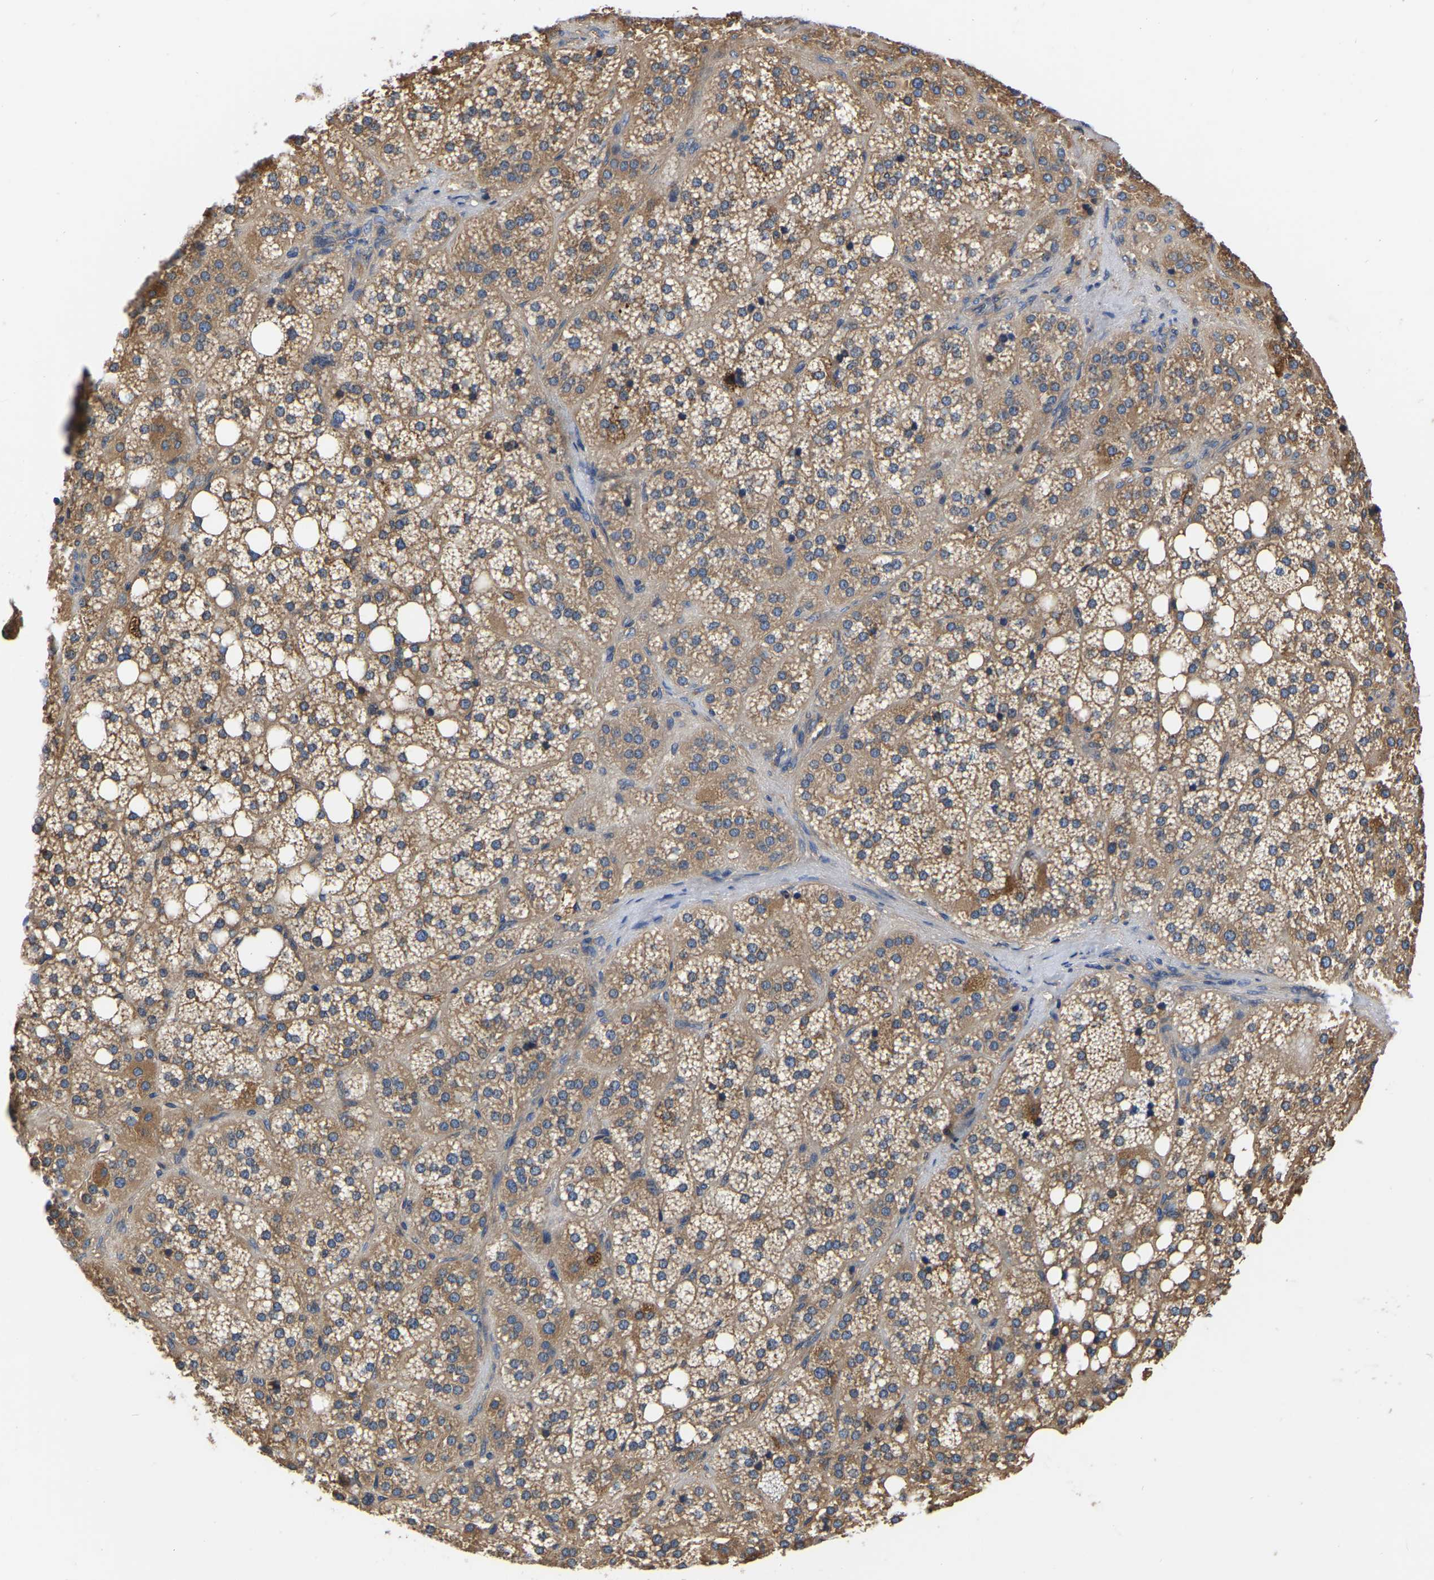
{"staining": {"intensity": "moderate", "quantity": ">75%", "location": "cytoplasmic/membranous"}, "tissue": "adrenal gland", "cell_type": "Glandular cells", "image_type": "normal", "snomed": [{"axis": "morphology", "description": "Normal tissue, NOS"}, {"axis": "topography", "description": "Adrenal gland"}], "caption": "Immunohistochemistry of normal human adrenal gland exhibits medium levels of moderate cytoplasmic/membranous positivity in about >75% of glandular cells.", "gene": "GARS1", "patient": {"sex": "female", "age": 59}}